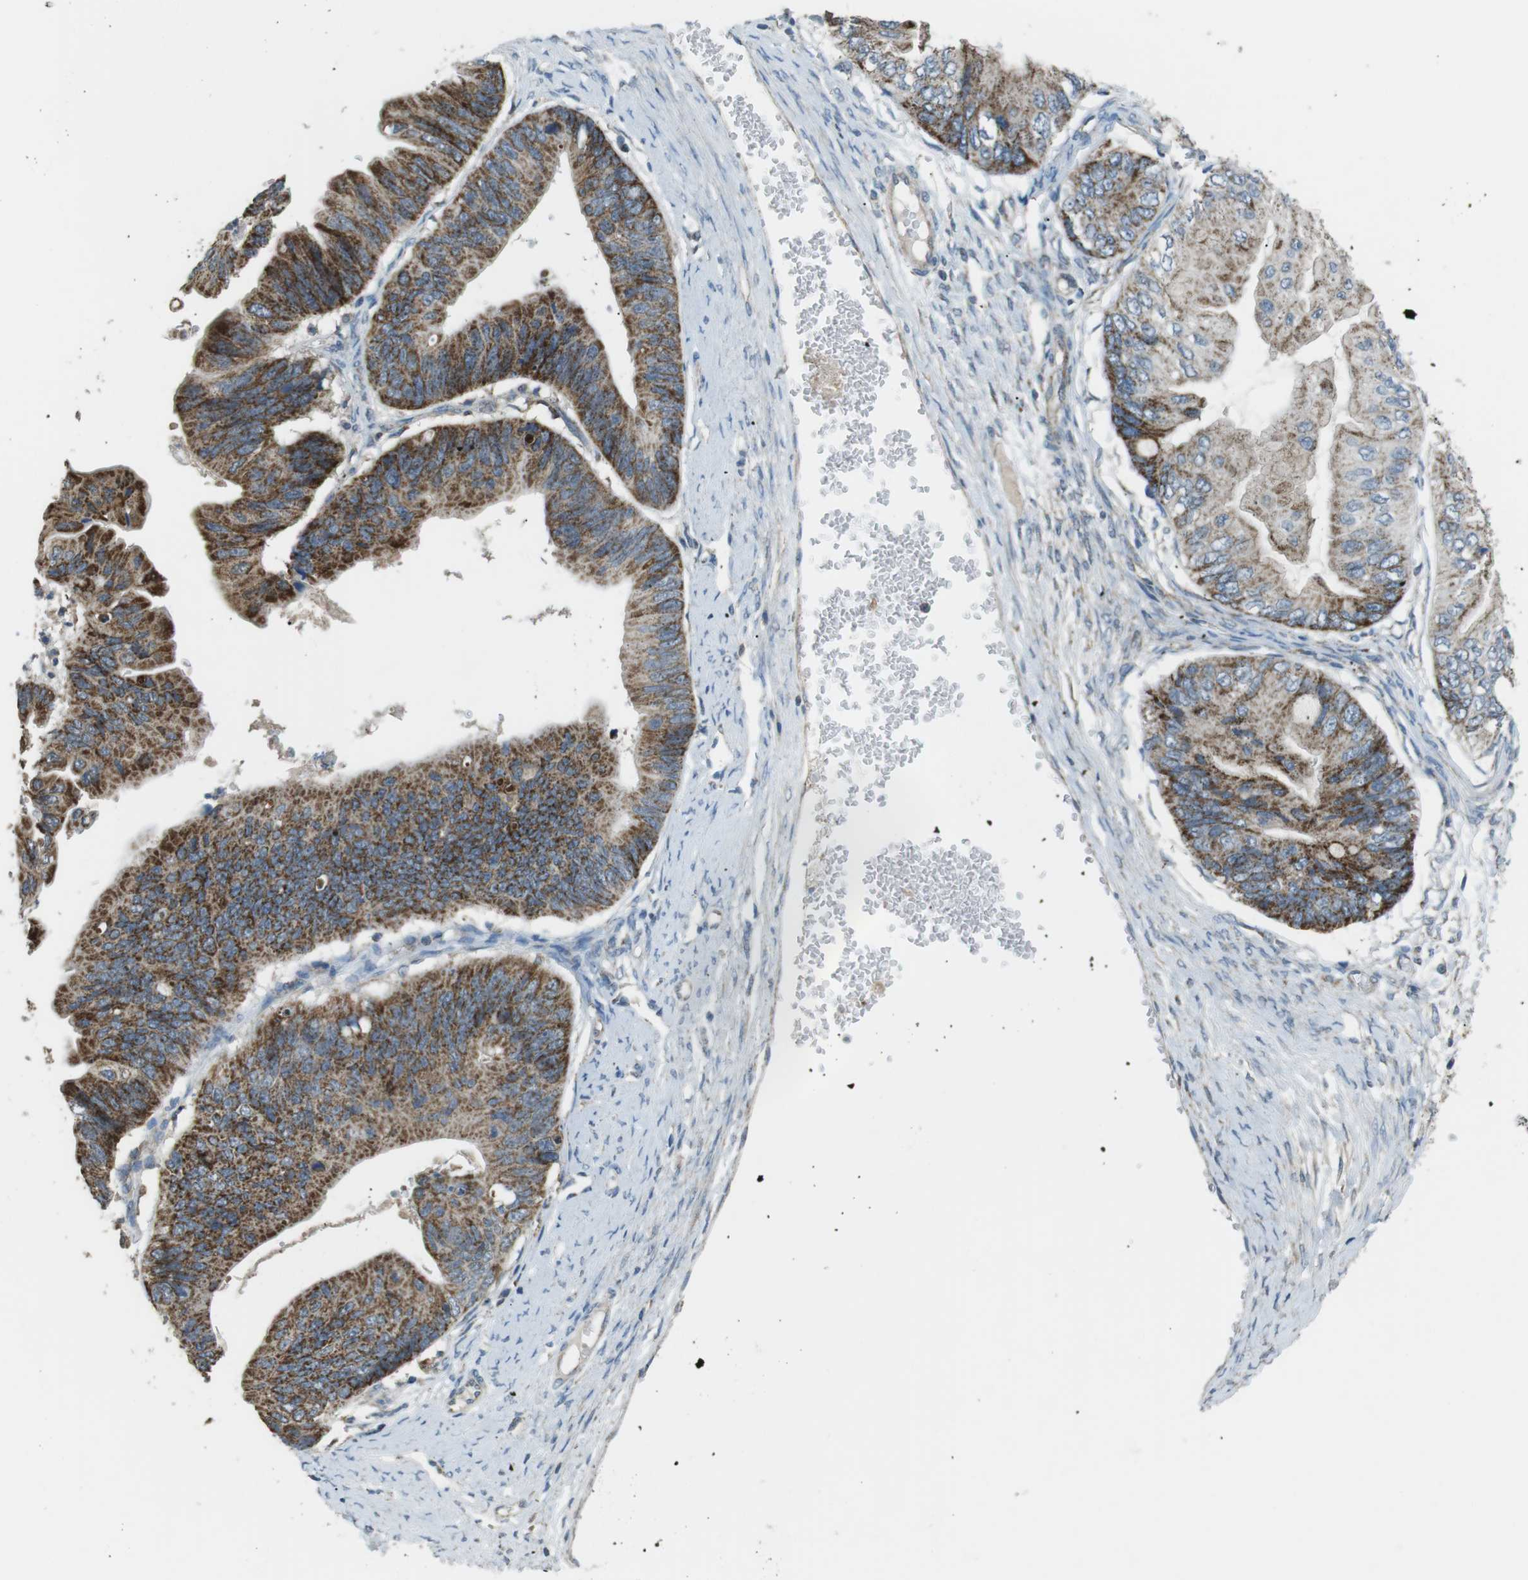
{"staining": {"intensity": "moderate", "quantity": ">75%", "location": "cytoplasmic/membranous"}, "tissue": "ovarian cancer", "cell_type": "Tumor cells", "image_type": "cancer", "snomed": [{"axis": "morphology", "description": "Cystadenocarcinoma, mucinous, NOS"}, {"axis": "topography", "description": "Ovary"}], "caption": "Immunohistochemistry (IHC) of human mucinous cystadenocarcinoma (ovarian) exhibits medium levels of moderate cytoplasmic/membranous expression in approximately >75% of tumor cells.", "gene": "BACE1", "patient": {"sex": "female", "age": 61}}